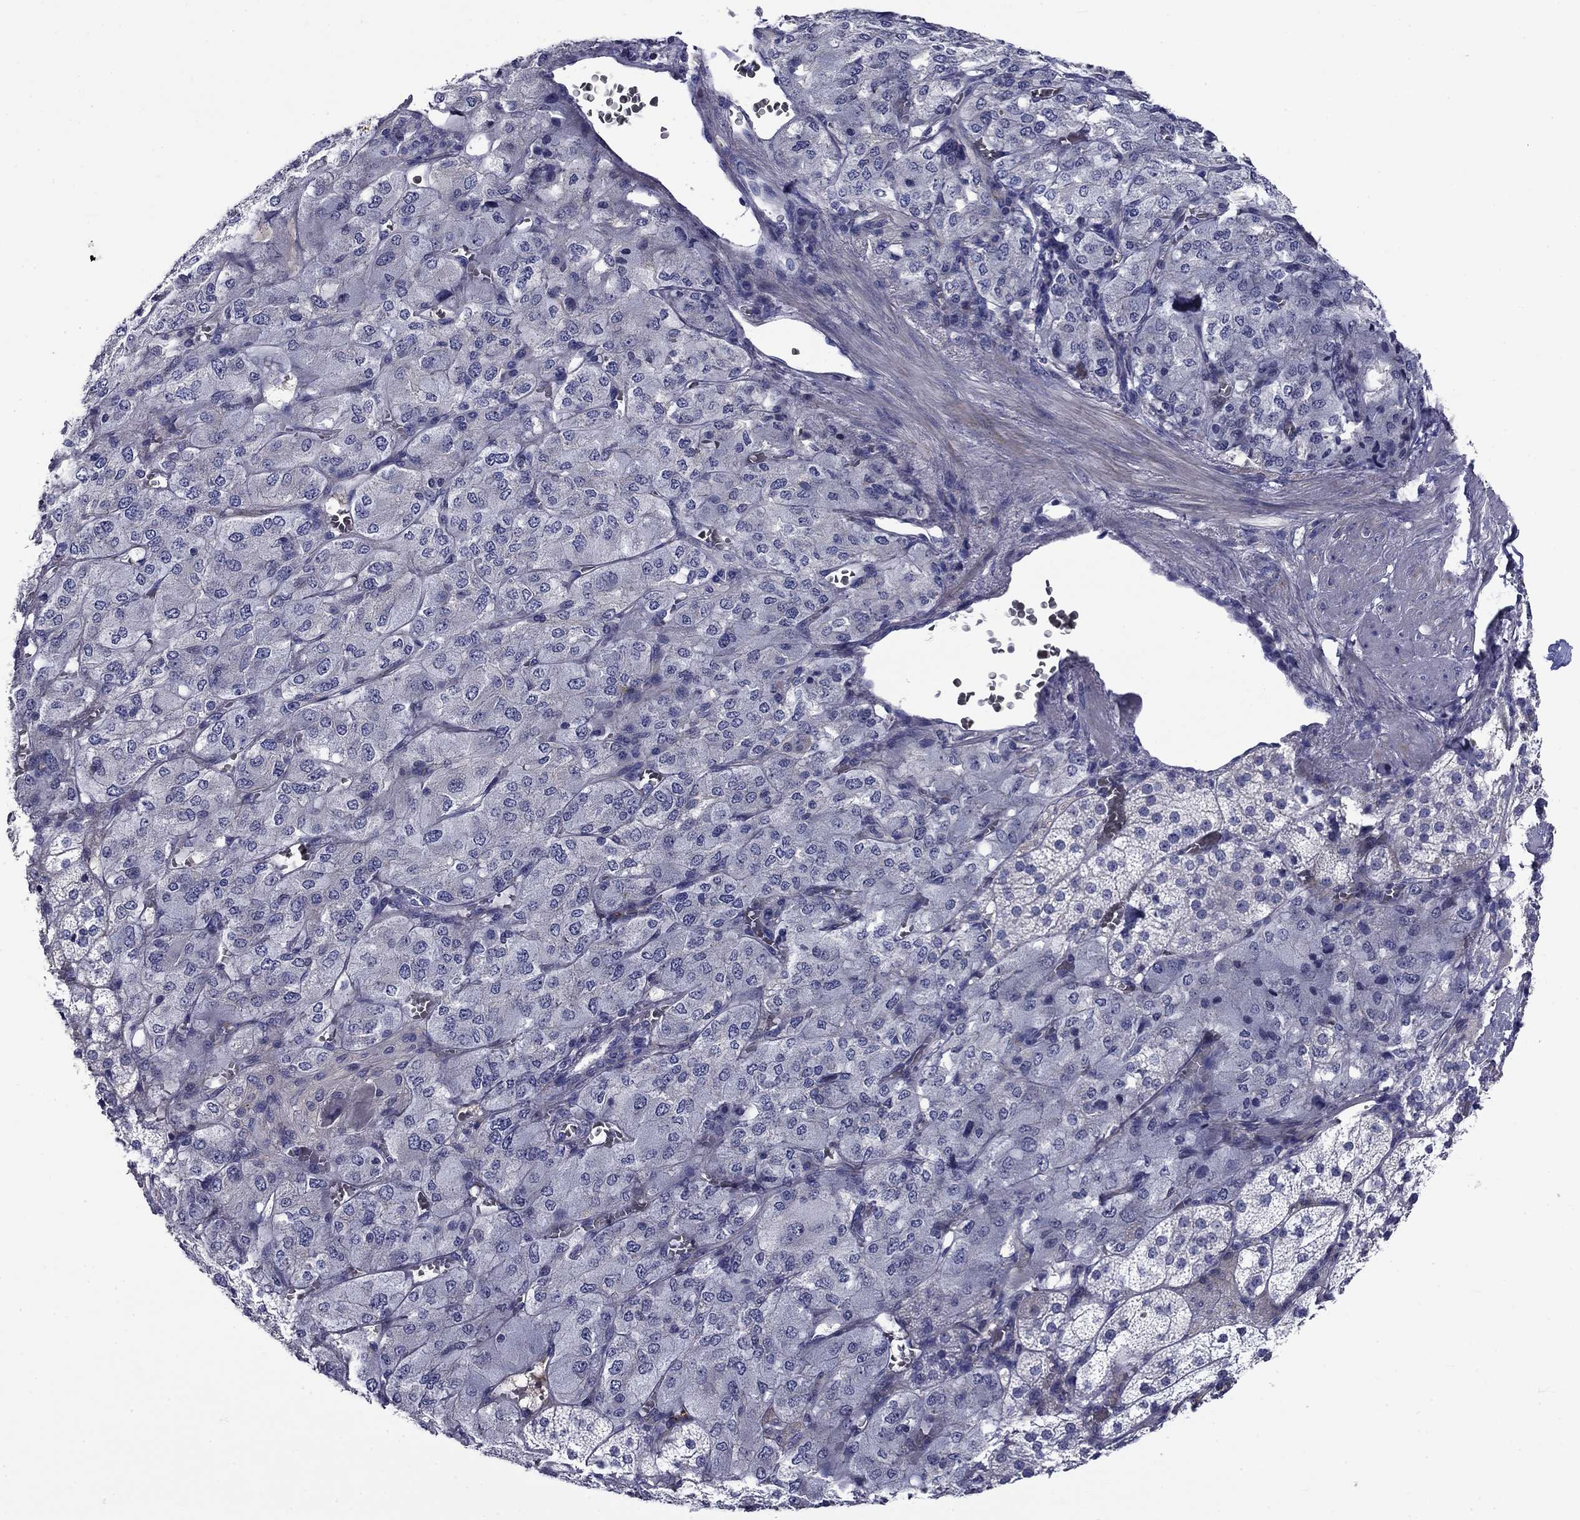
{"staining": {"intensity": "negative", "quantity": "none", "location": "none"}, "tissue": "adrenal gland", "cell_type": "Glandular cells", "image_type": "normal", "snomed": [{"axis": "morphology", "description": "Normal tissue, NOS"}, {"axis": "topography", "description": "Adrenal gland"}], "caption": "Protein analysis of unremarkable adrenal gland demonstrates no significant expression in glandular cells. Nuclei are stained in blue.", "gene": "CNDP1", "patient": {"sex": "female", "age": 60}}